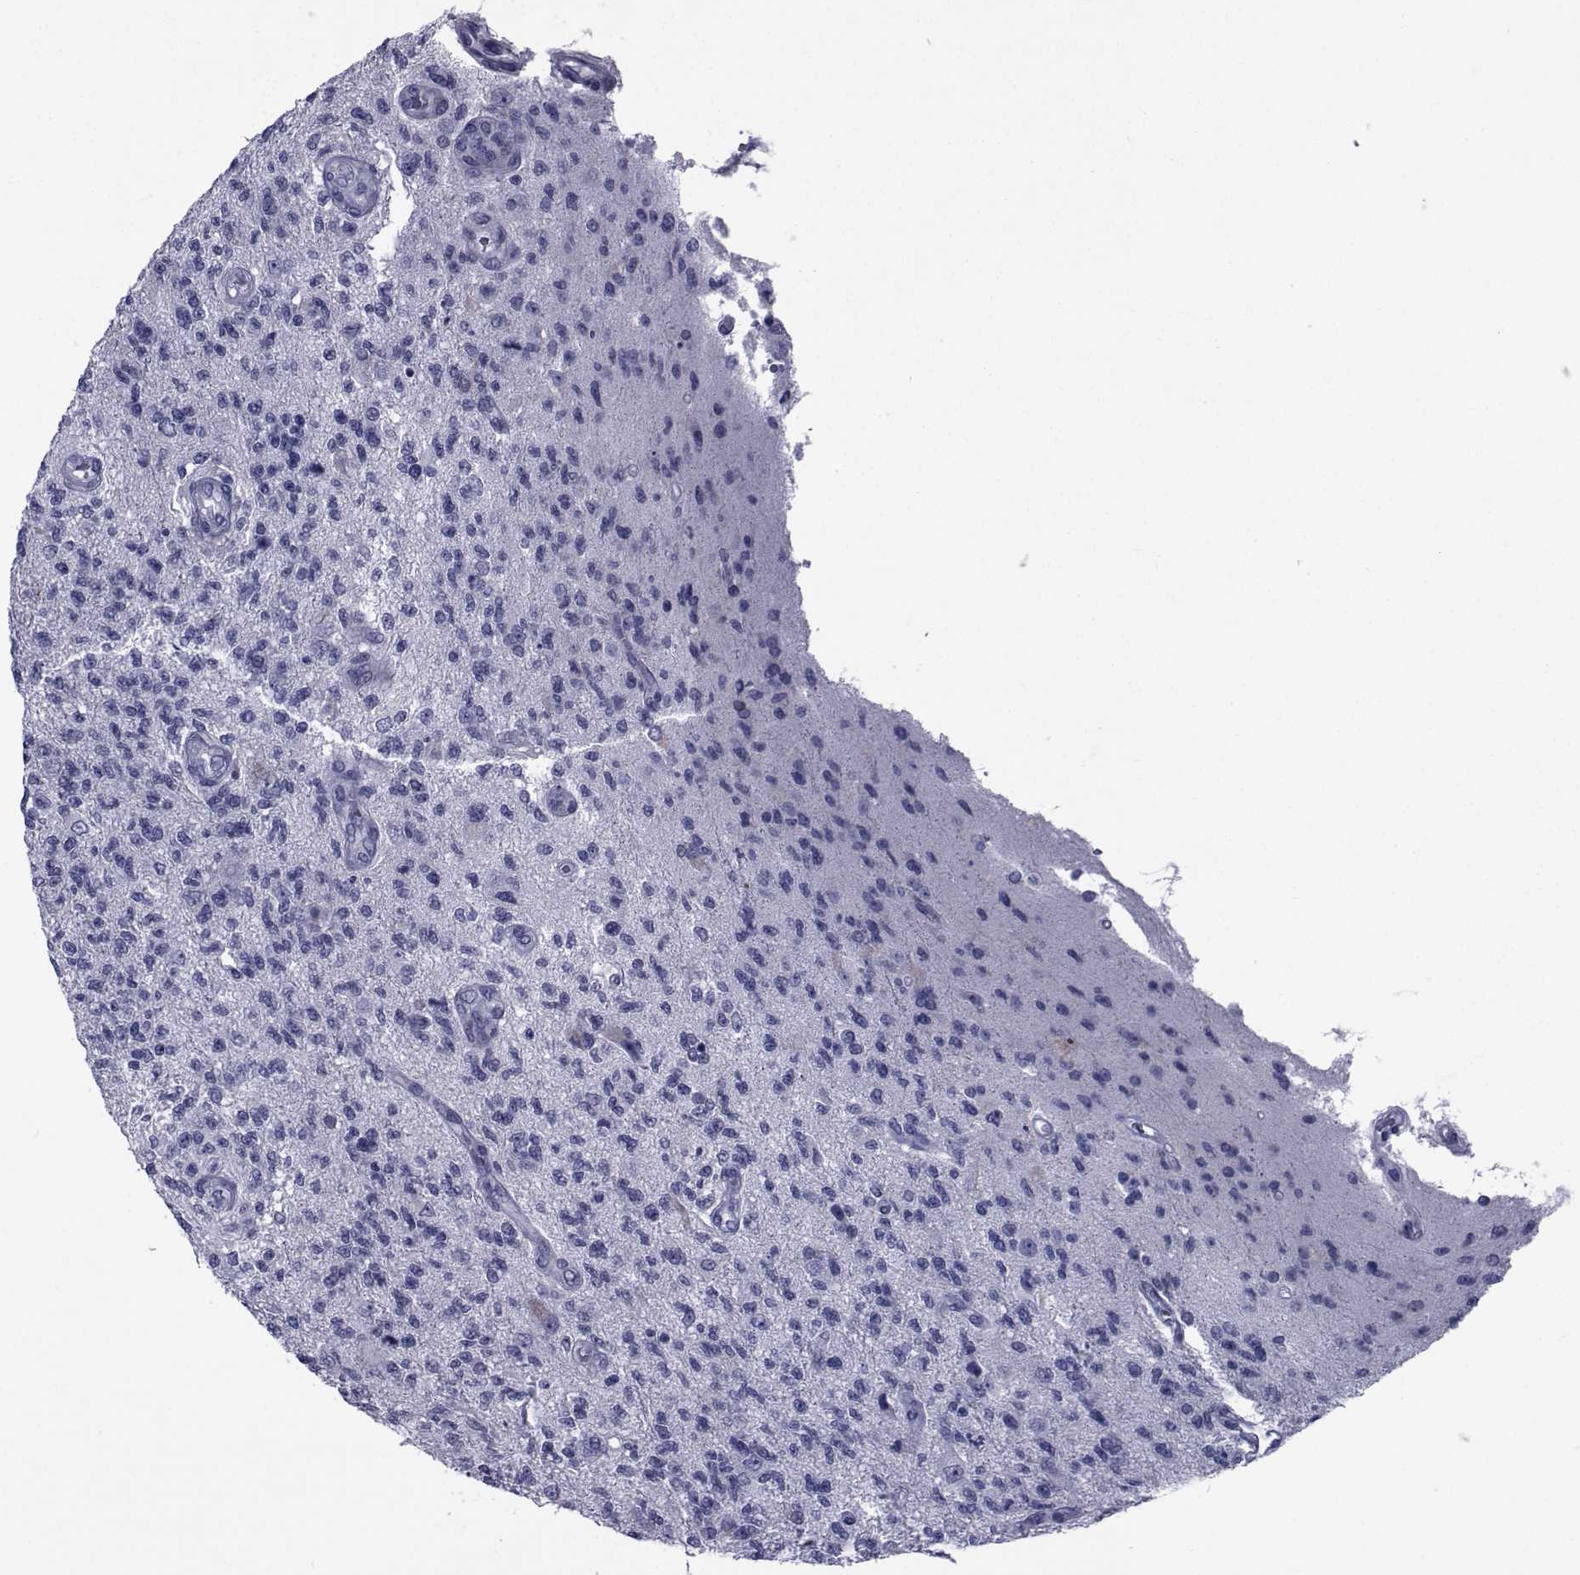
{"staining": {"intensity": "negative", "quantity": "none", "location": "none"}, "tissue": "glioma", "cell_type": "Tumor cells", "image_type": "cancer", "snomed": [{"axis": "morphology", "description": "Glioma, malignant, High grade"}, {"axis": "topography", "description": "Brain"}], "caption": "High magnification brightfield microscopy of high-grade glioma (malignant) stained with DAB (3,3'-diaminobenzidine) (brown) and counterstained with hematoxylin (blue): tumor cells show no significant staining. Nuclei are stained in blue.", "gene": "ROPN1", "patient": {"sex": "male", "age": 56}}